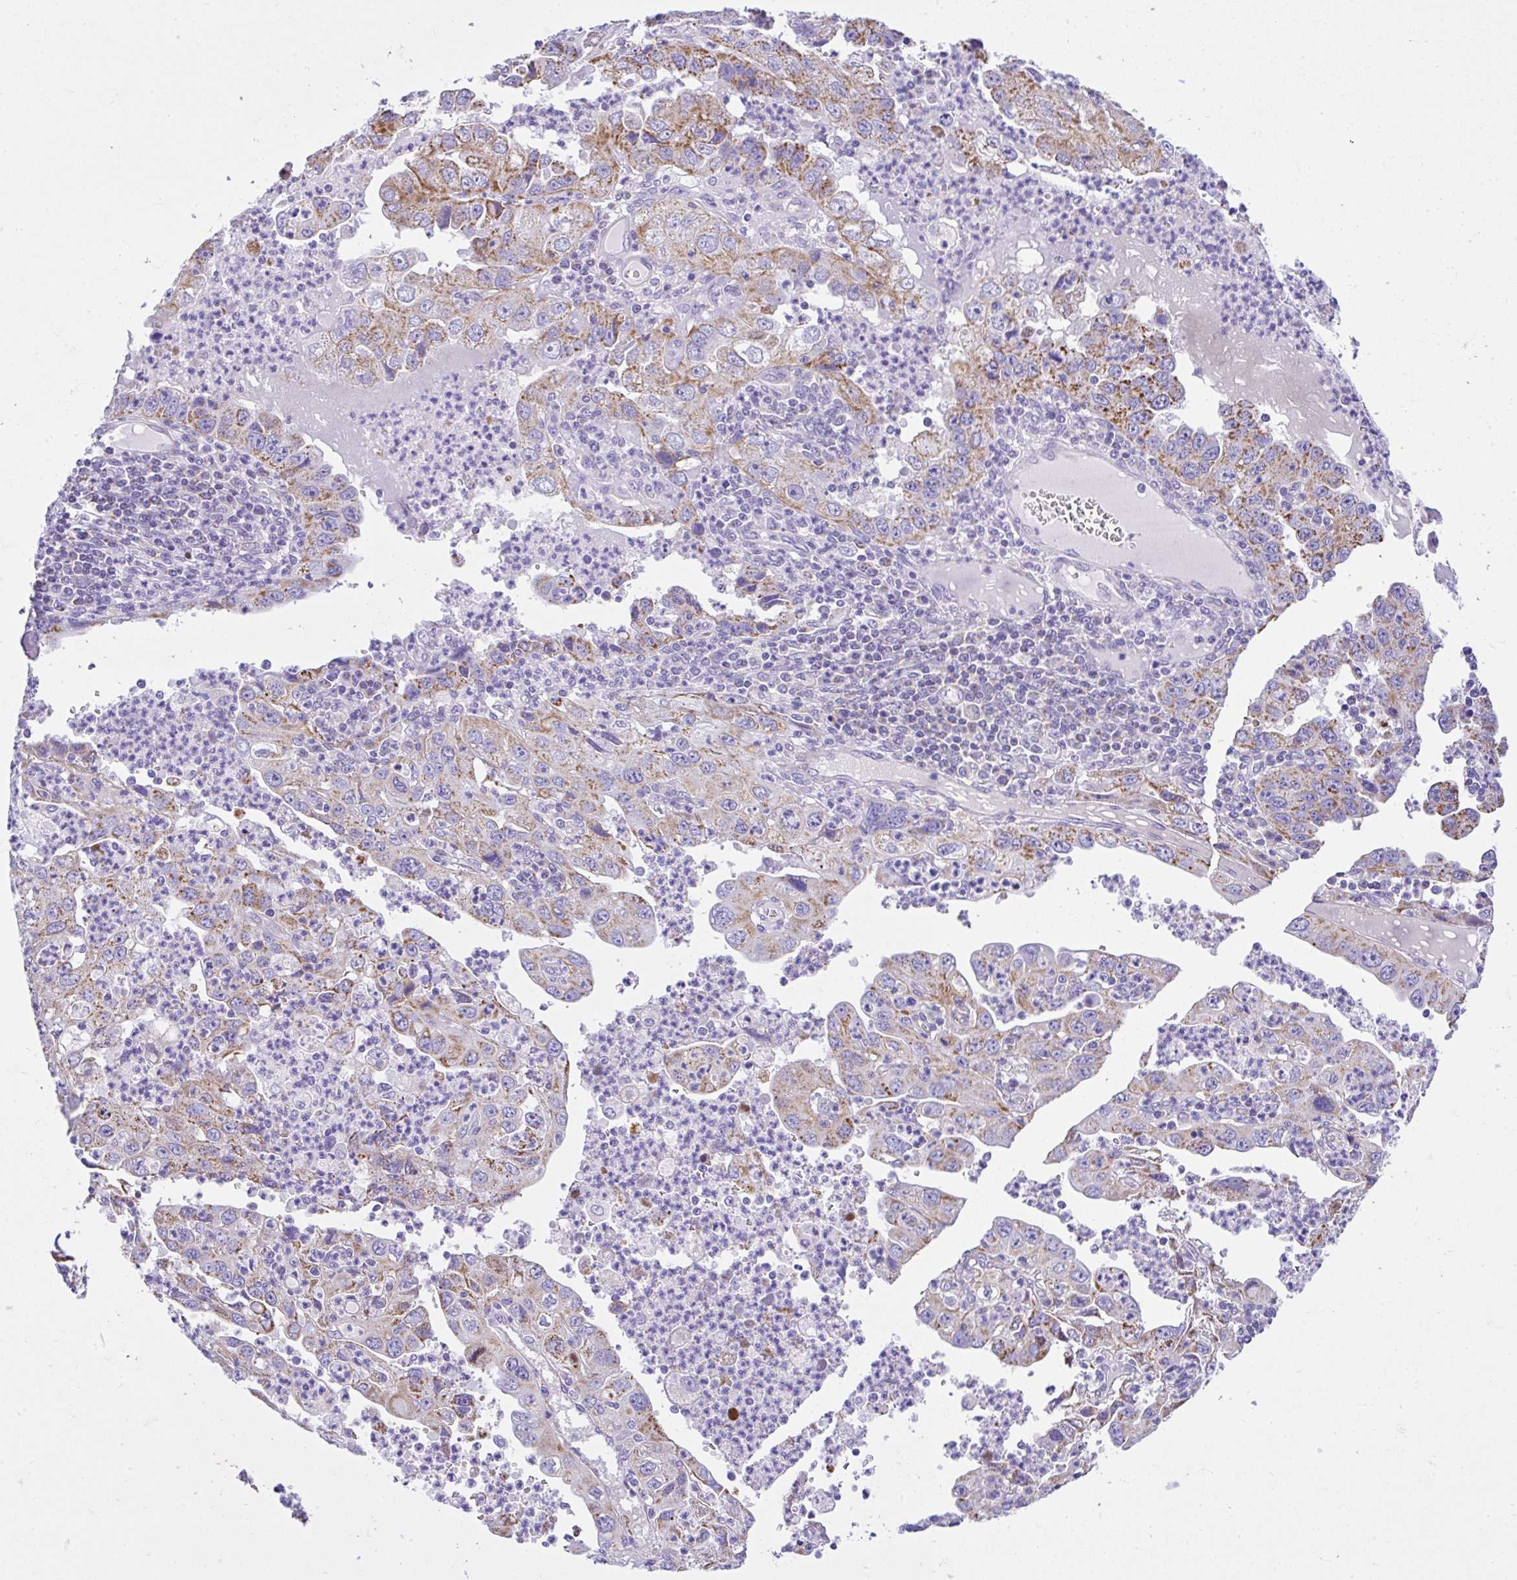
{"staining": {"intensity": "moderate", "quantity": "<25%", "location": "cytoplasmic/membranous"}, "tissue": "endometrial cancer", "cell_type": "Tumor cells", "image_type": "cancer", "snomed": [{"axis": "morphology", "description": "Adenocarcinoma, NOS"}, {"axis": "topography", "description": "Uterus"}], "caption": "Adenocarcinoma (endometrial) was stained to show a protein in brown. There is low levels of moderate cytoplasmic/membranous expression in about <25% of tumor cells.", "gene": "SLC13A1", "patient": {"sex": "female", "age": 62}}